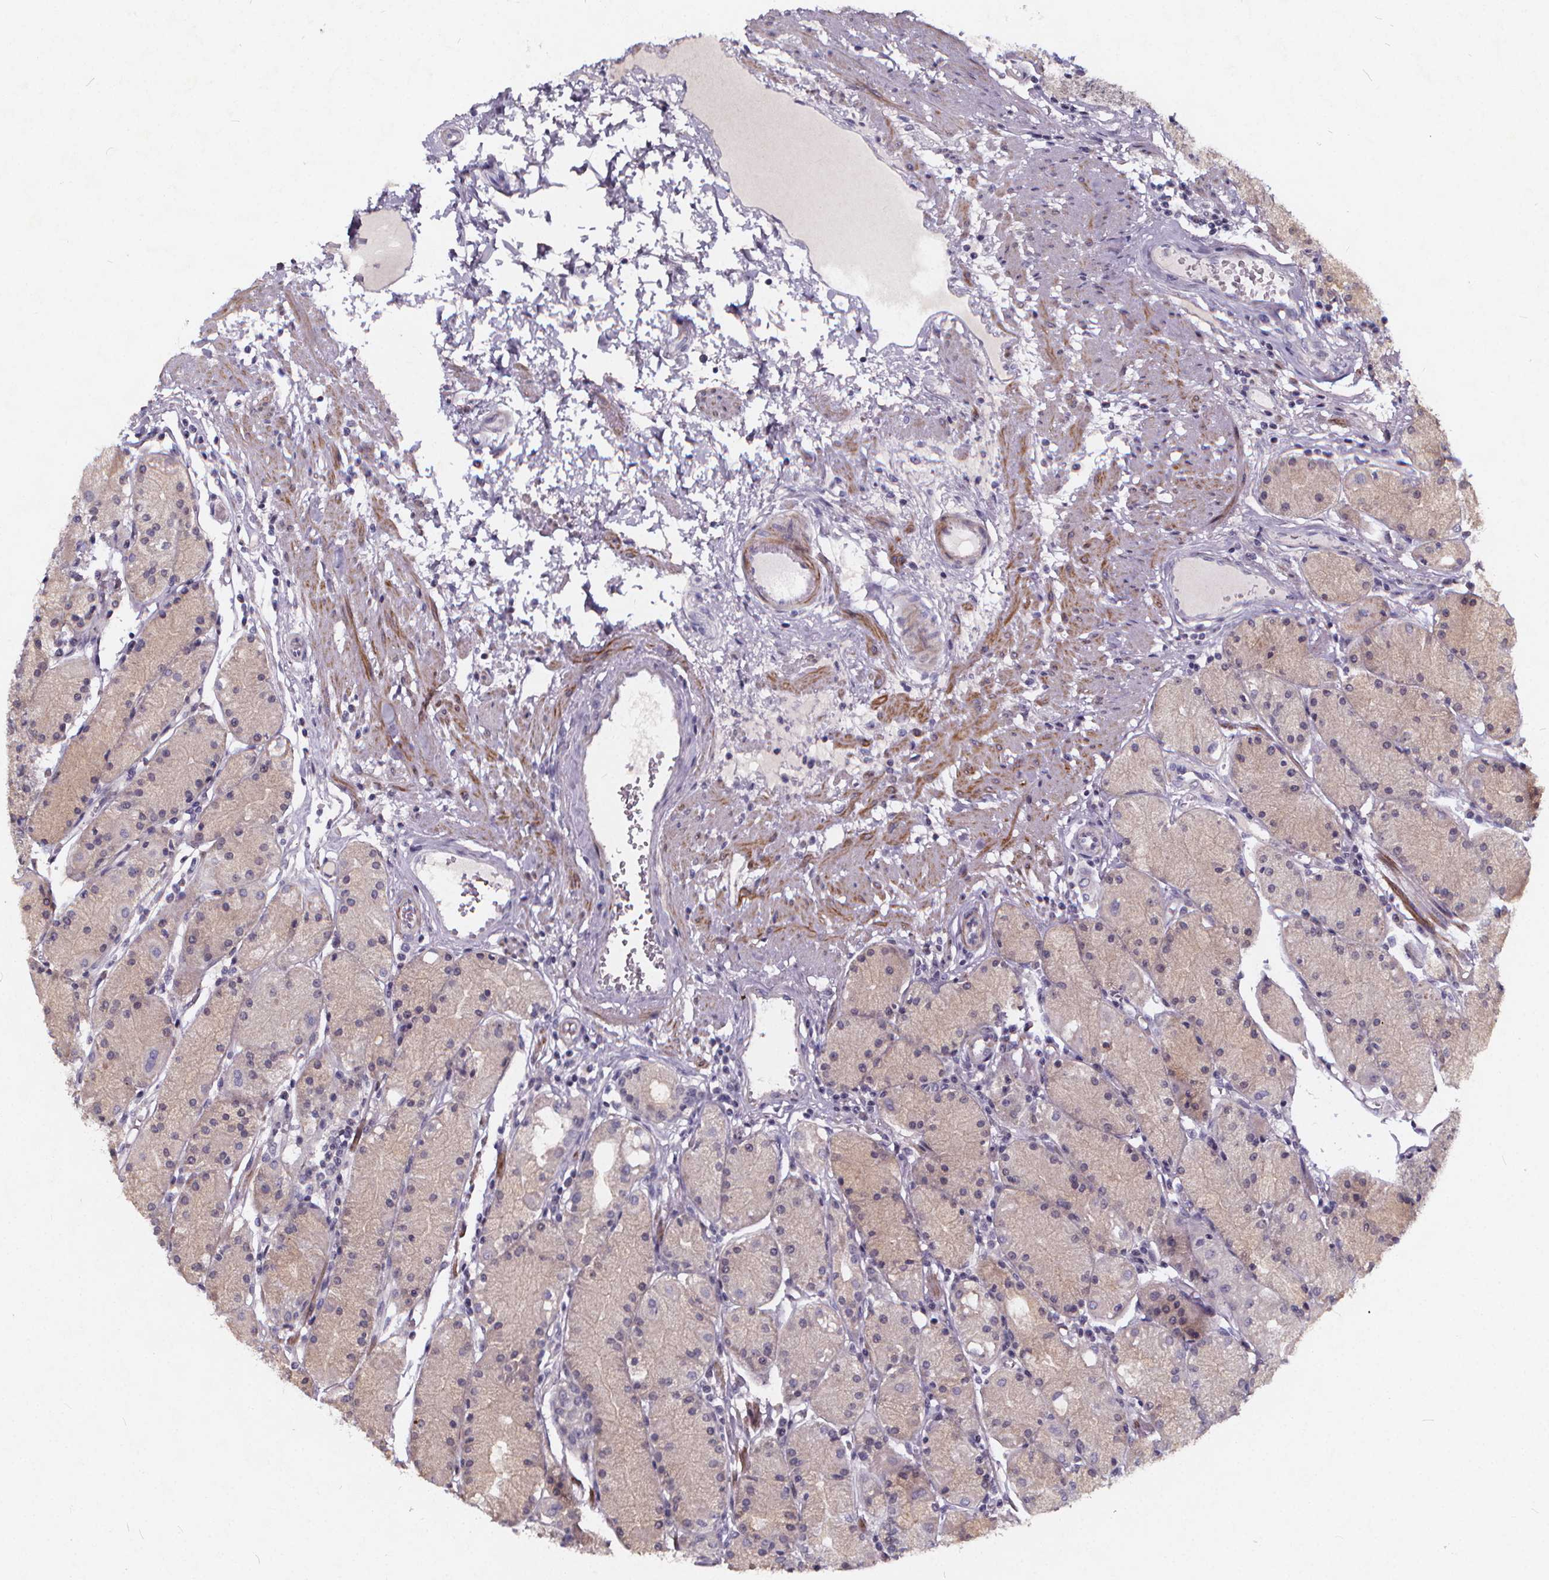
{"staining": {"intensity": "negative", "quantity": "none", "location": "none"}, "tissue": "stomach", "cell_type": "Glandular cells", "image_type": "normal", "snomed": [{"axis": "morphology", "description": "Normal tissue, NOS"}, {"axis": "topography", "description": "Stomach, upper"}], "caption": "Protein analysis of normal stomach shows no significant expression in glandular cells. (DAB (3,3'-diaminobenzidine) immunohistochemistry with hematoxylin counter stain).", "gene": "TSPAN14", "patient": {"sex": "male", "age": 69}}